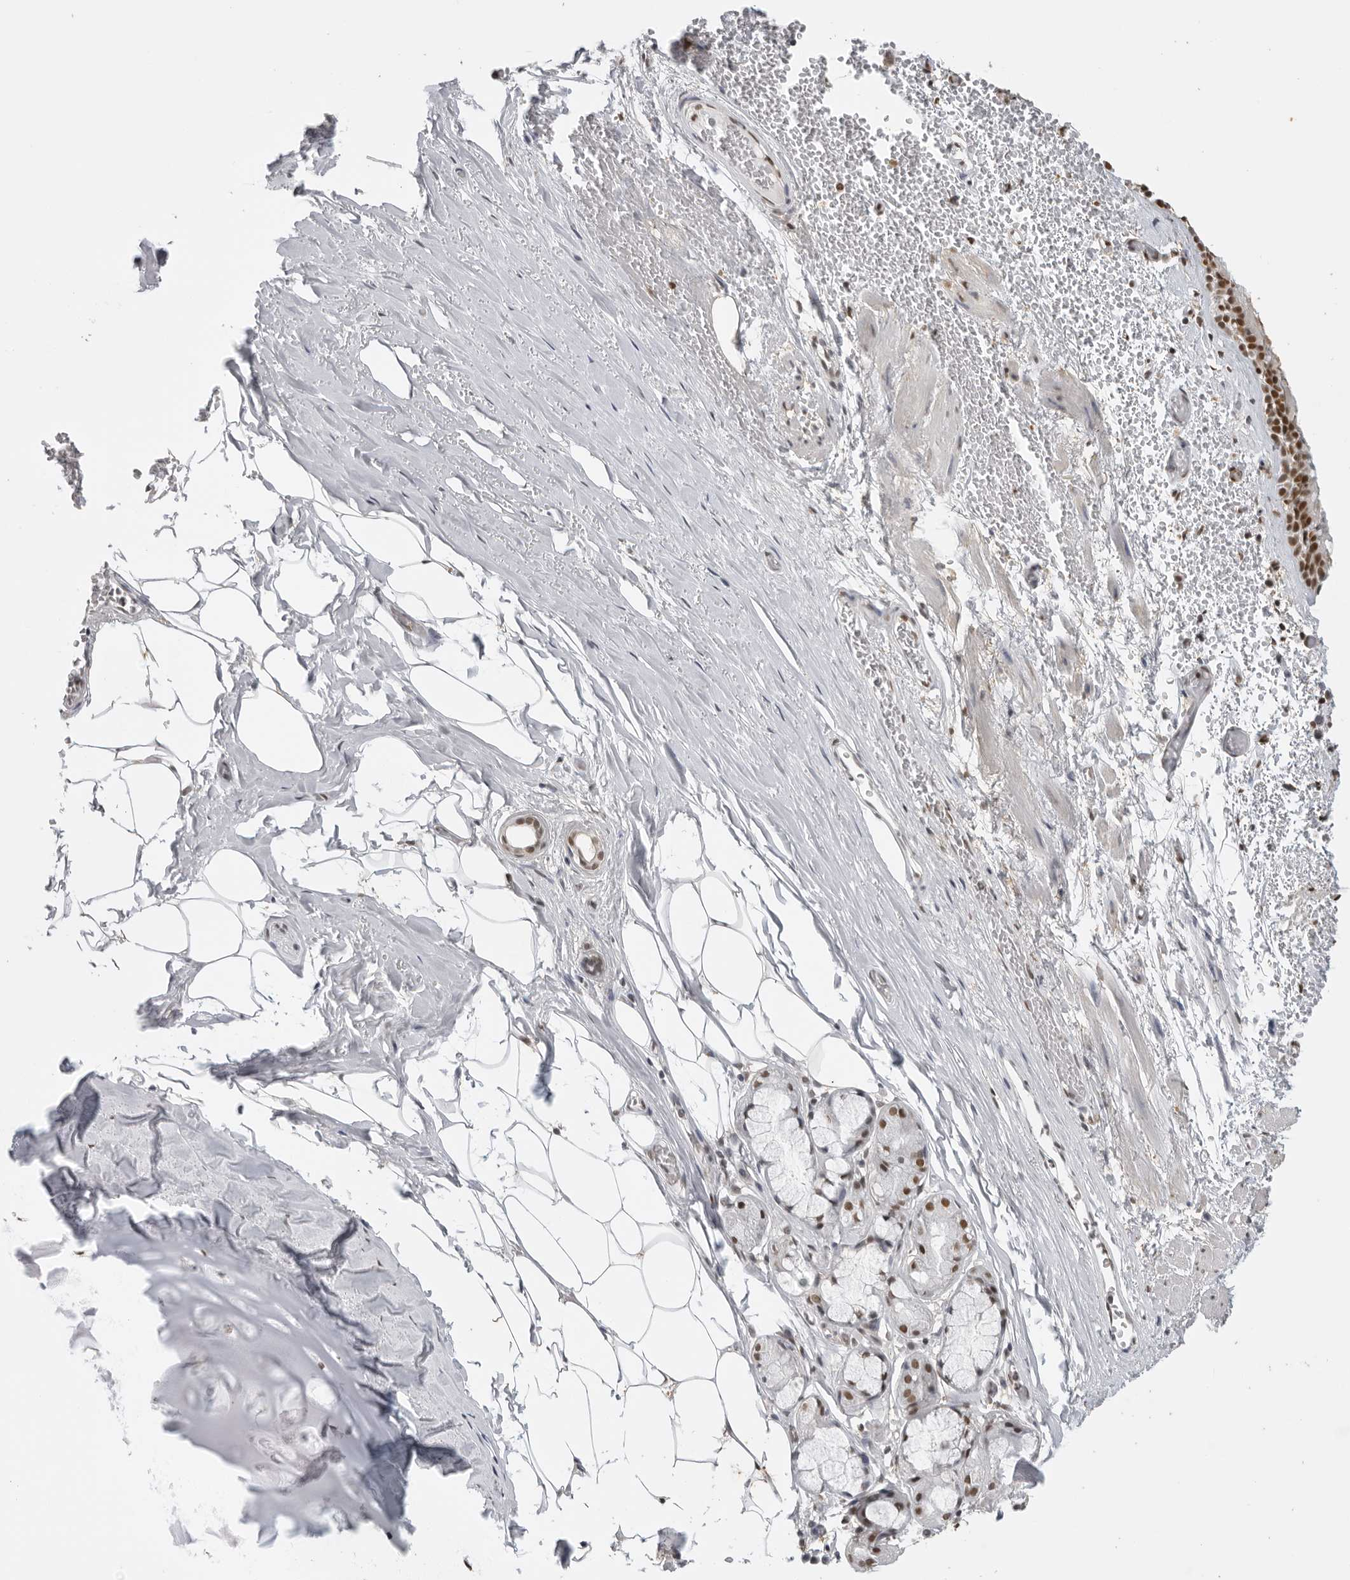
{"staining": {"intensity": "moderate", "quantity": ">75%", "location": "nuclear"}, "tissue": "bronchus", "cell_type": "Respiratory epithelial cells", "image_type": "normal", "snomed": [{"axis": "morphology", "description": "Normal tissue, NOS"}, {"axis": "topography", "description": "Bronchus"}, {"axis": "topography", "description": "Lung"}], "caption": "Brown immunohistochemical staining in normal bronchus displays moderate nuclear staining in approximately >75% of respiratory epithelial cells. (Stains: DAB (3,3'-diaminobenzidine) in brown, nuclei in blue, Microscopy: brightfield microscopy at high magnification).", "gene": "RPA2", "patient": {"sex": "male", "age": 56}}